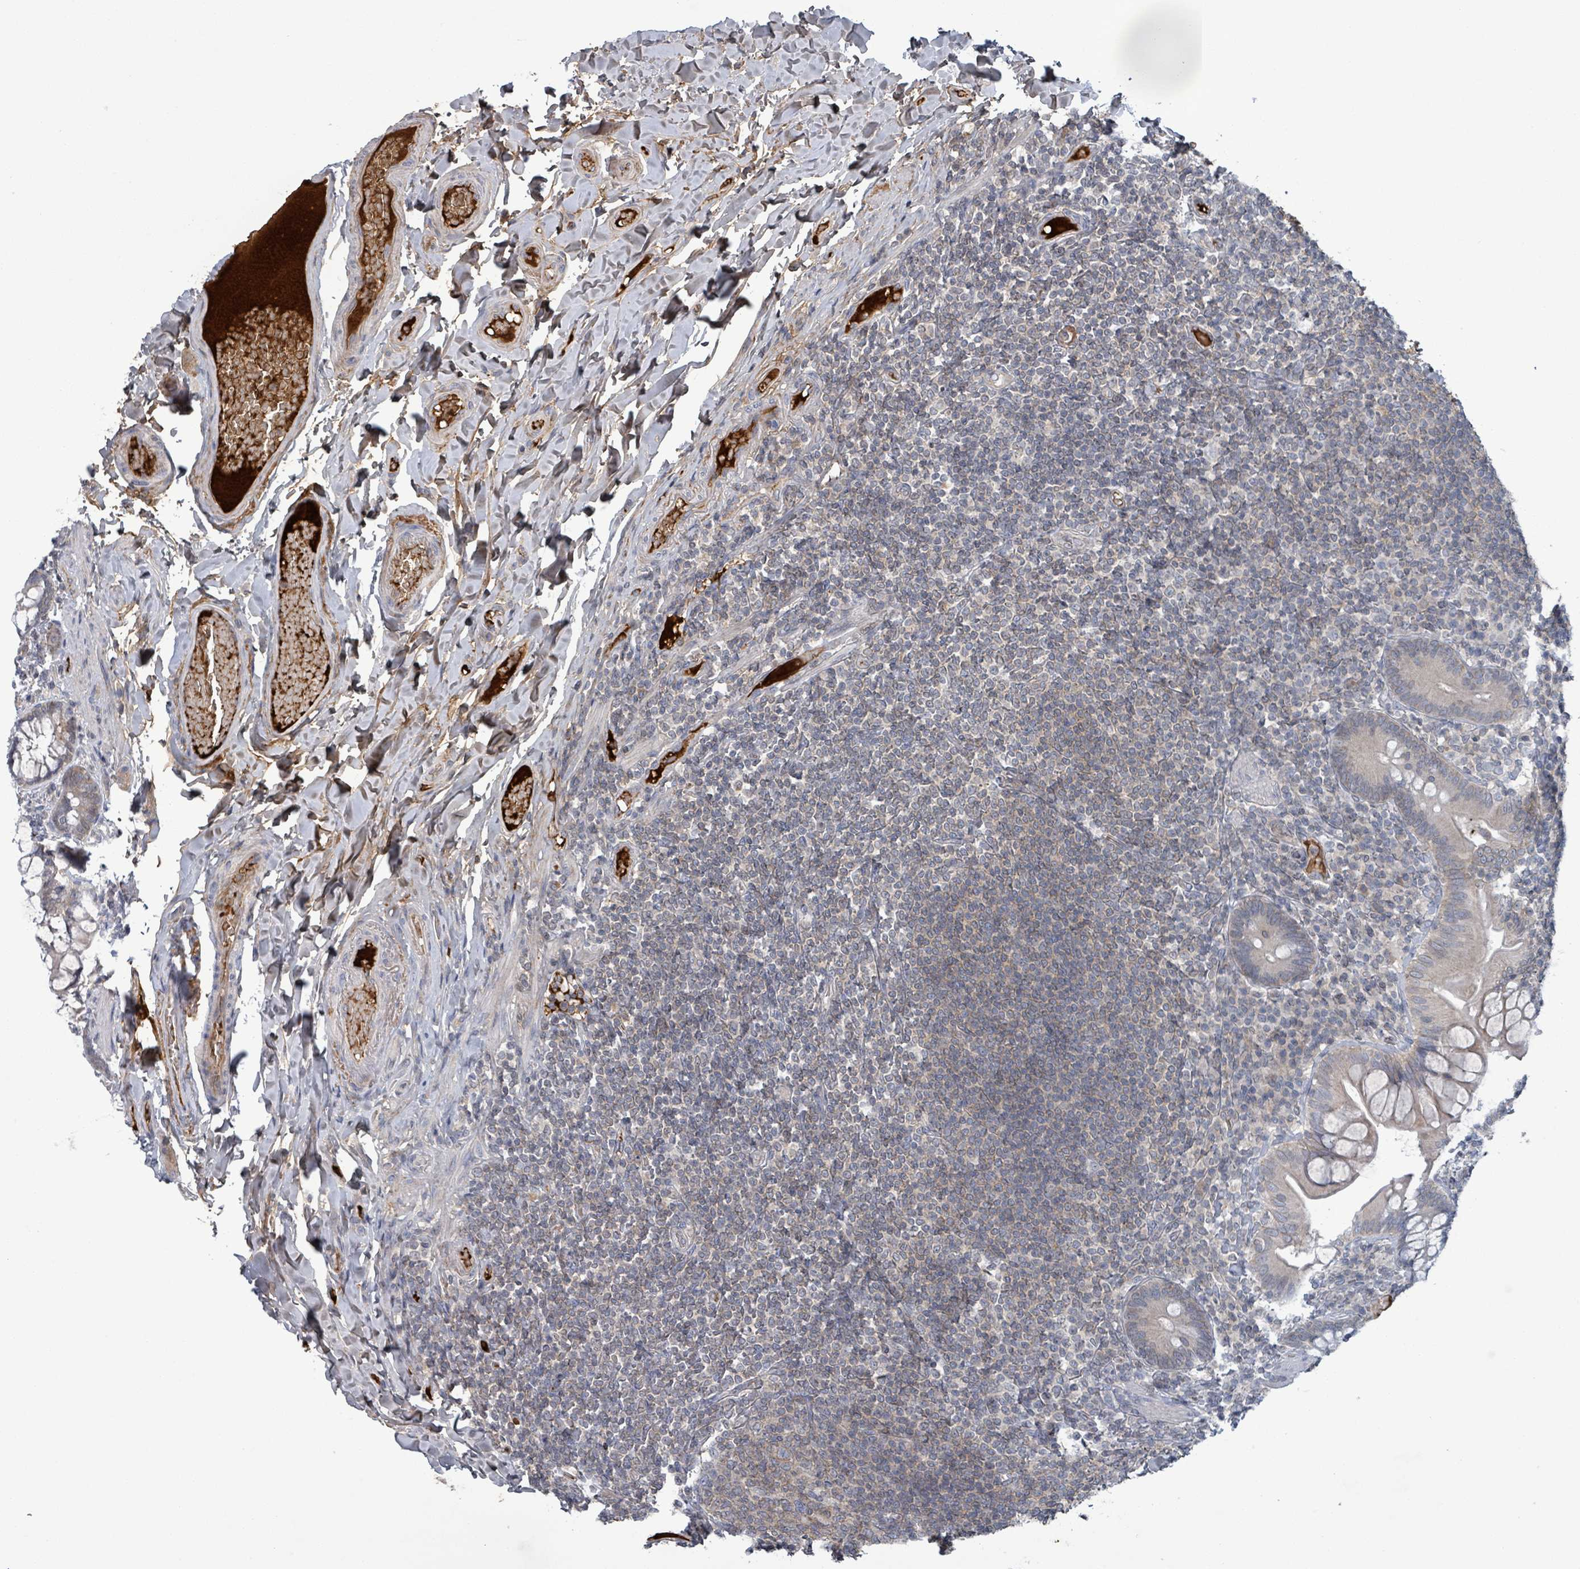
{"staining": {"intensity": "negative", "quantity": "none", "location": "none"}, "tissue": "small intestine", "cell_type": "Glandular cells", "image_type": "normal", "snomed": [{"axis": "morphology", "description": "Normal tissue, NOS"}, {"axis": "topography", "description": "Small intestine"}], "caption": "IHC micrograph of normal small intestine: human small intestine stained with DAB (3,3'-diaminobenzidine) displays no significant protein expression in glandular cells. (DAB (3,3'-diaminobenzidine) IHC, high magnification).", "gene": "GRM8", "patient": {"sex": "male", "age": 70}}